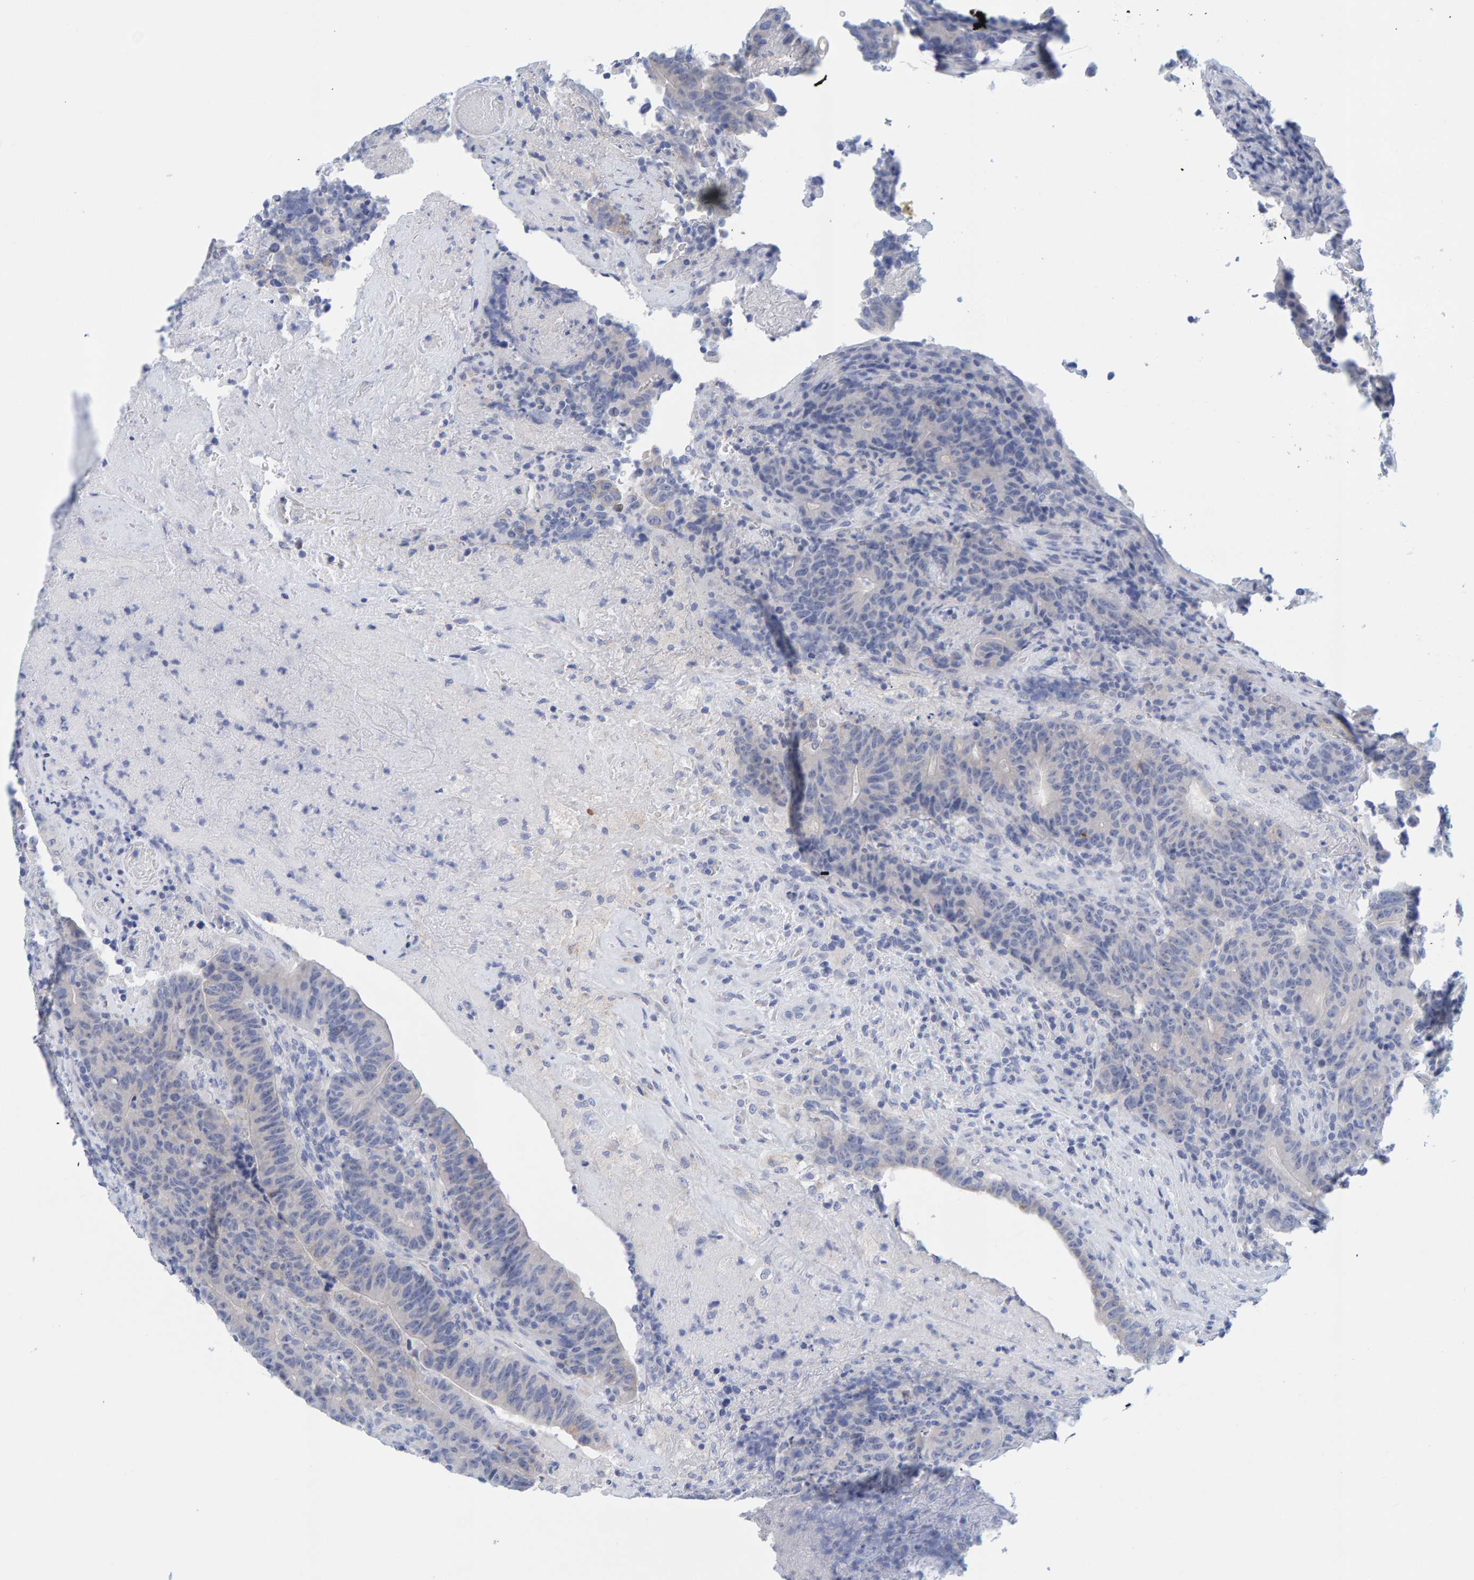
{"staining": {"intensity": "negative", "quantity": "none", "location": "none"}, "tissue": "colorectal cancer", "cell_type": "Tumor cells", "image_type": "cancer", "snomed": [{"axis": "morphology", "description": "Normal tissue, NOS"}, {"axis": "morphology", "description": "Adenocarcinoma, NOS"}, {"axis": "topography", "description": "Colon"}], "caption": "High power microscopy micrograph of an immunohistochemistry (IHC) micrograph of colorectal cancer, revealing no significant staining in tumor cells.", "gene": "KLHL11", "patient": {"sex": "female", "age": 75}}